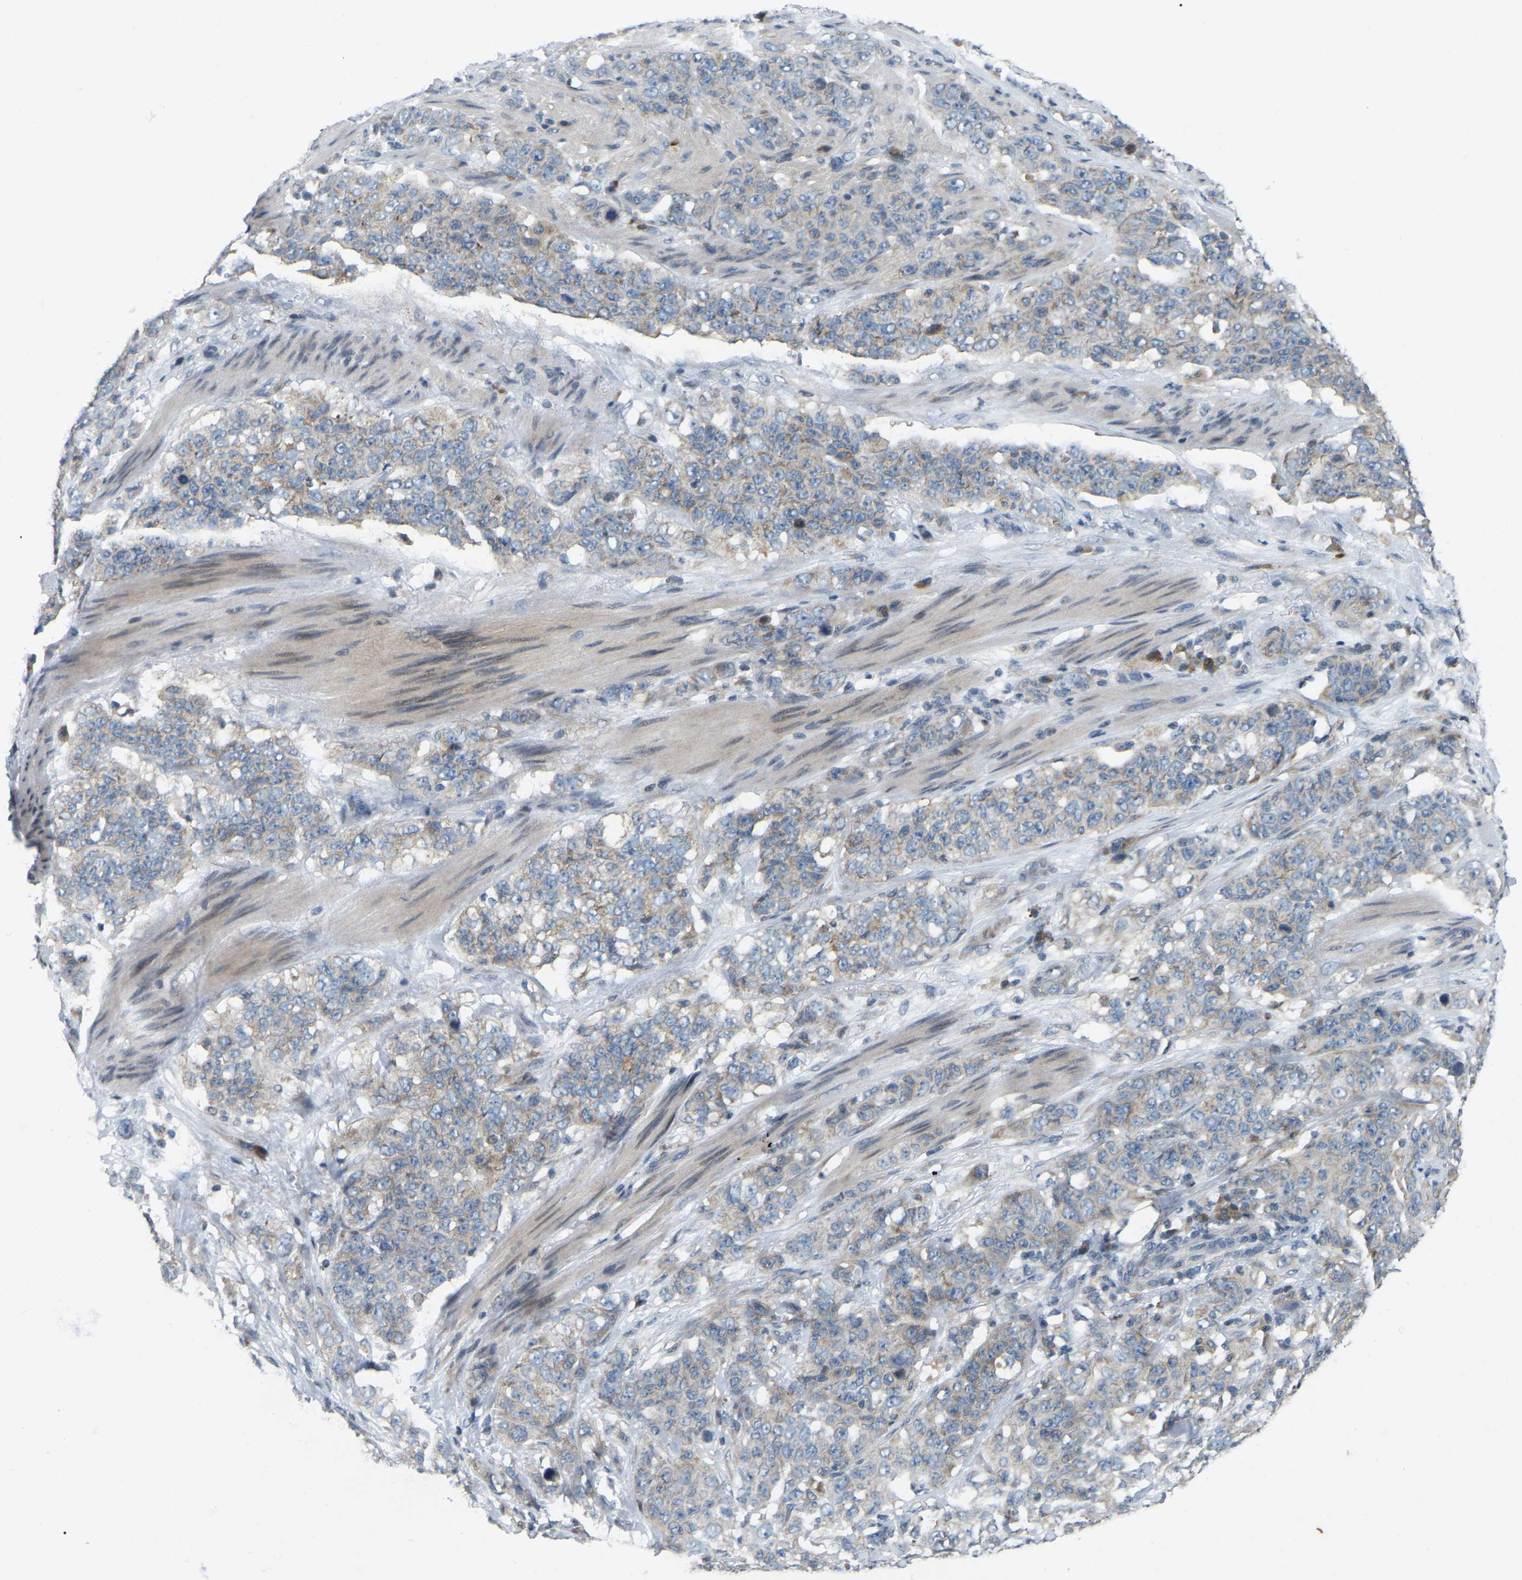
{"staining": {"intensity": "weak", "quantity": ">75%", "location": "cytoplasmic/membranous"}, "tissue": "stomach cancer", "cell_type": "Tumor cells", "image_type": "cancer", "snomed": [{"axis": "morphology", "description": "Adenocarcinoma, NOS"}, {"axis": "topography", "description": "Stomach"}], "caption": "There is low levels of weak cytoplasmic/membranous positivity in tumor cells of adenocarcinoma (stomach), as demonstrated by immunohistochemical staining (brown color).", "gene": "PARL", "patient": {"sex": "male", "age": 48}}